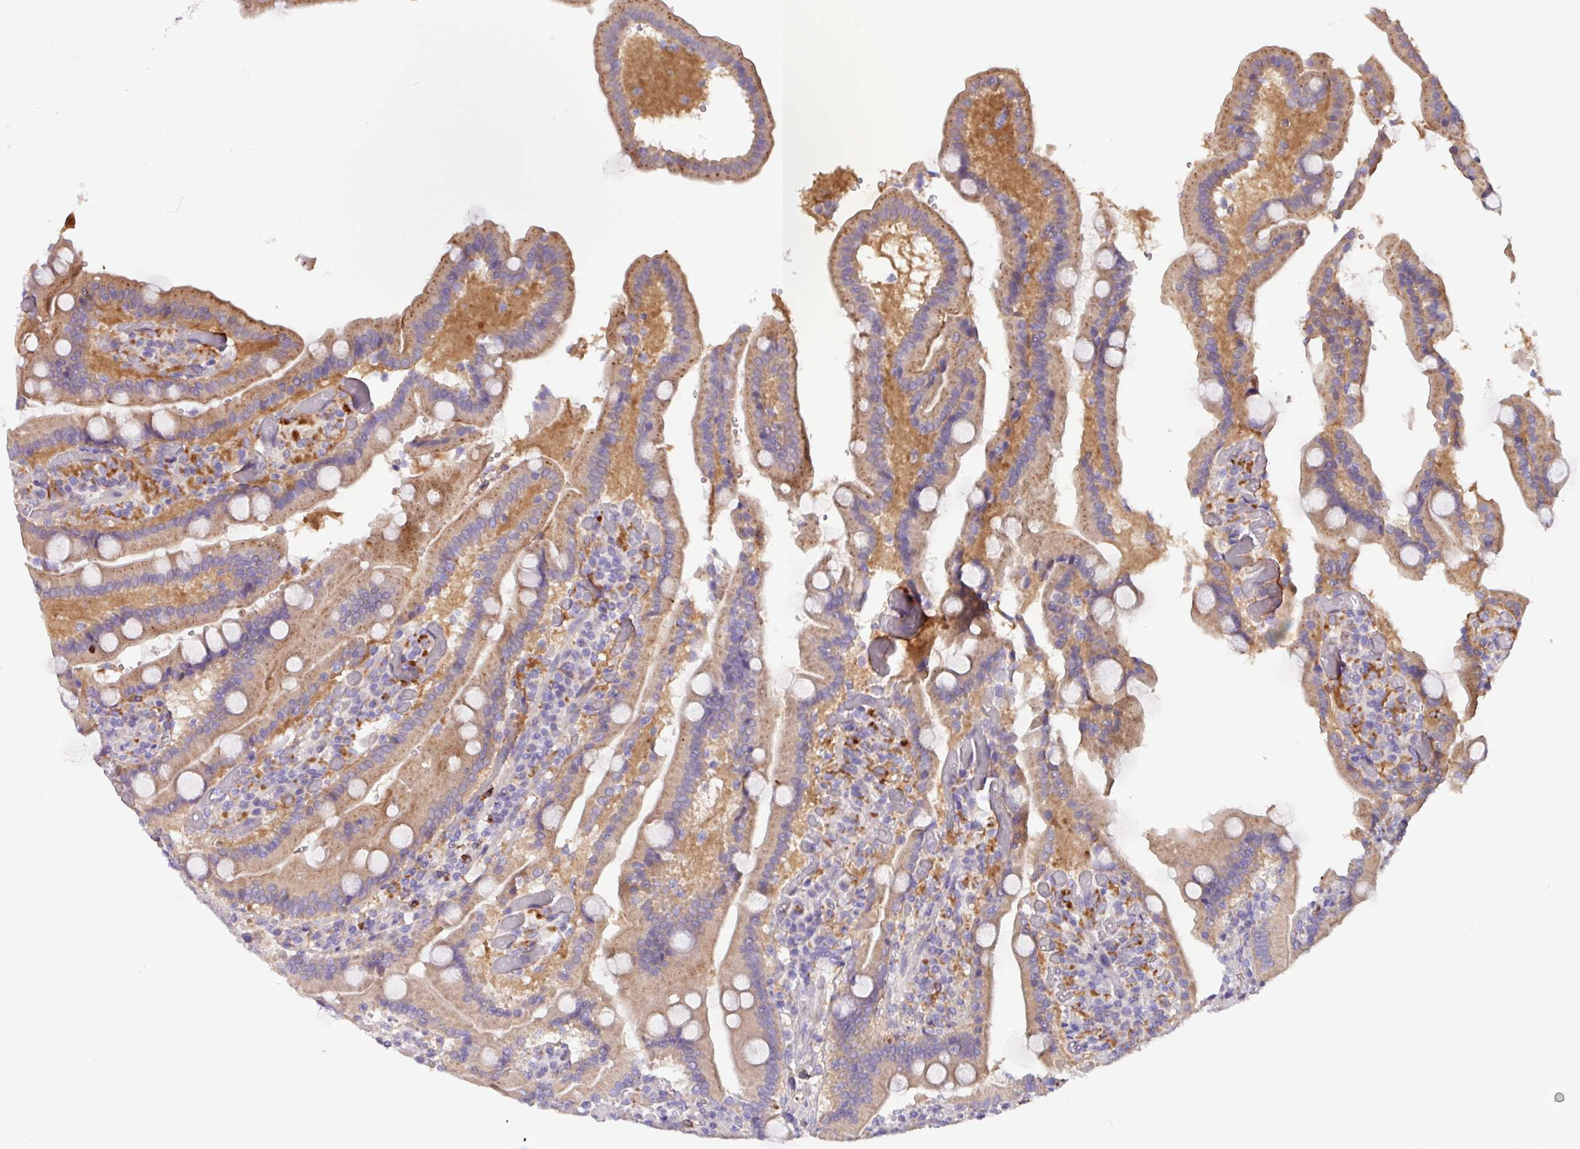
{"staining": {"intensity": "moderate", "quantity": "25%-75%", "location": "cytoplasmic/membranous"}, "tissue": "duodenum", "cell_type": "Glandular cells", "image_type": "normal", "snomed": [{"axis": "morphology", "description": "Normal tissue, NOS"}, {"axis": "topography", "description": "Duodenum"}], "caption": "Glandular cells demonstrate medium levels of moderate cytoplasmic/membranous expression in approximately 25%-75% of cells in normal human duodenum.", "gene": "MRM2", "patient": {"sex": "female", "age": 62}}